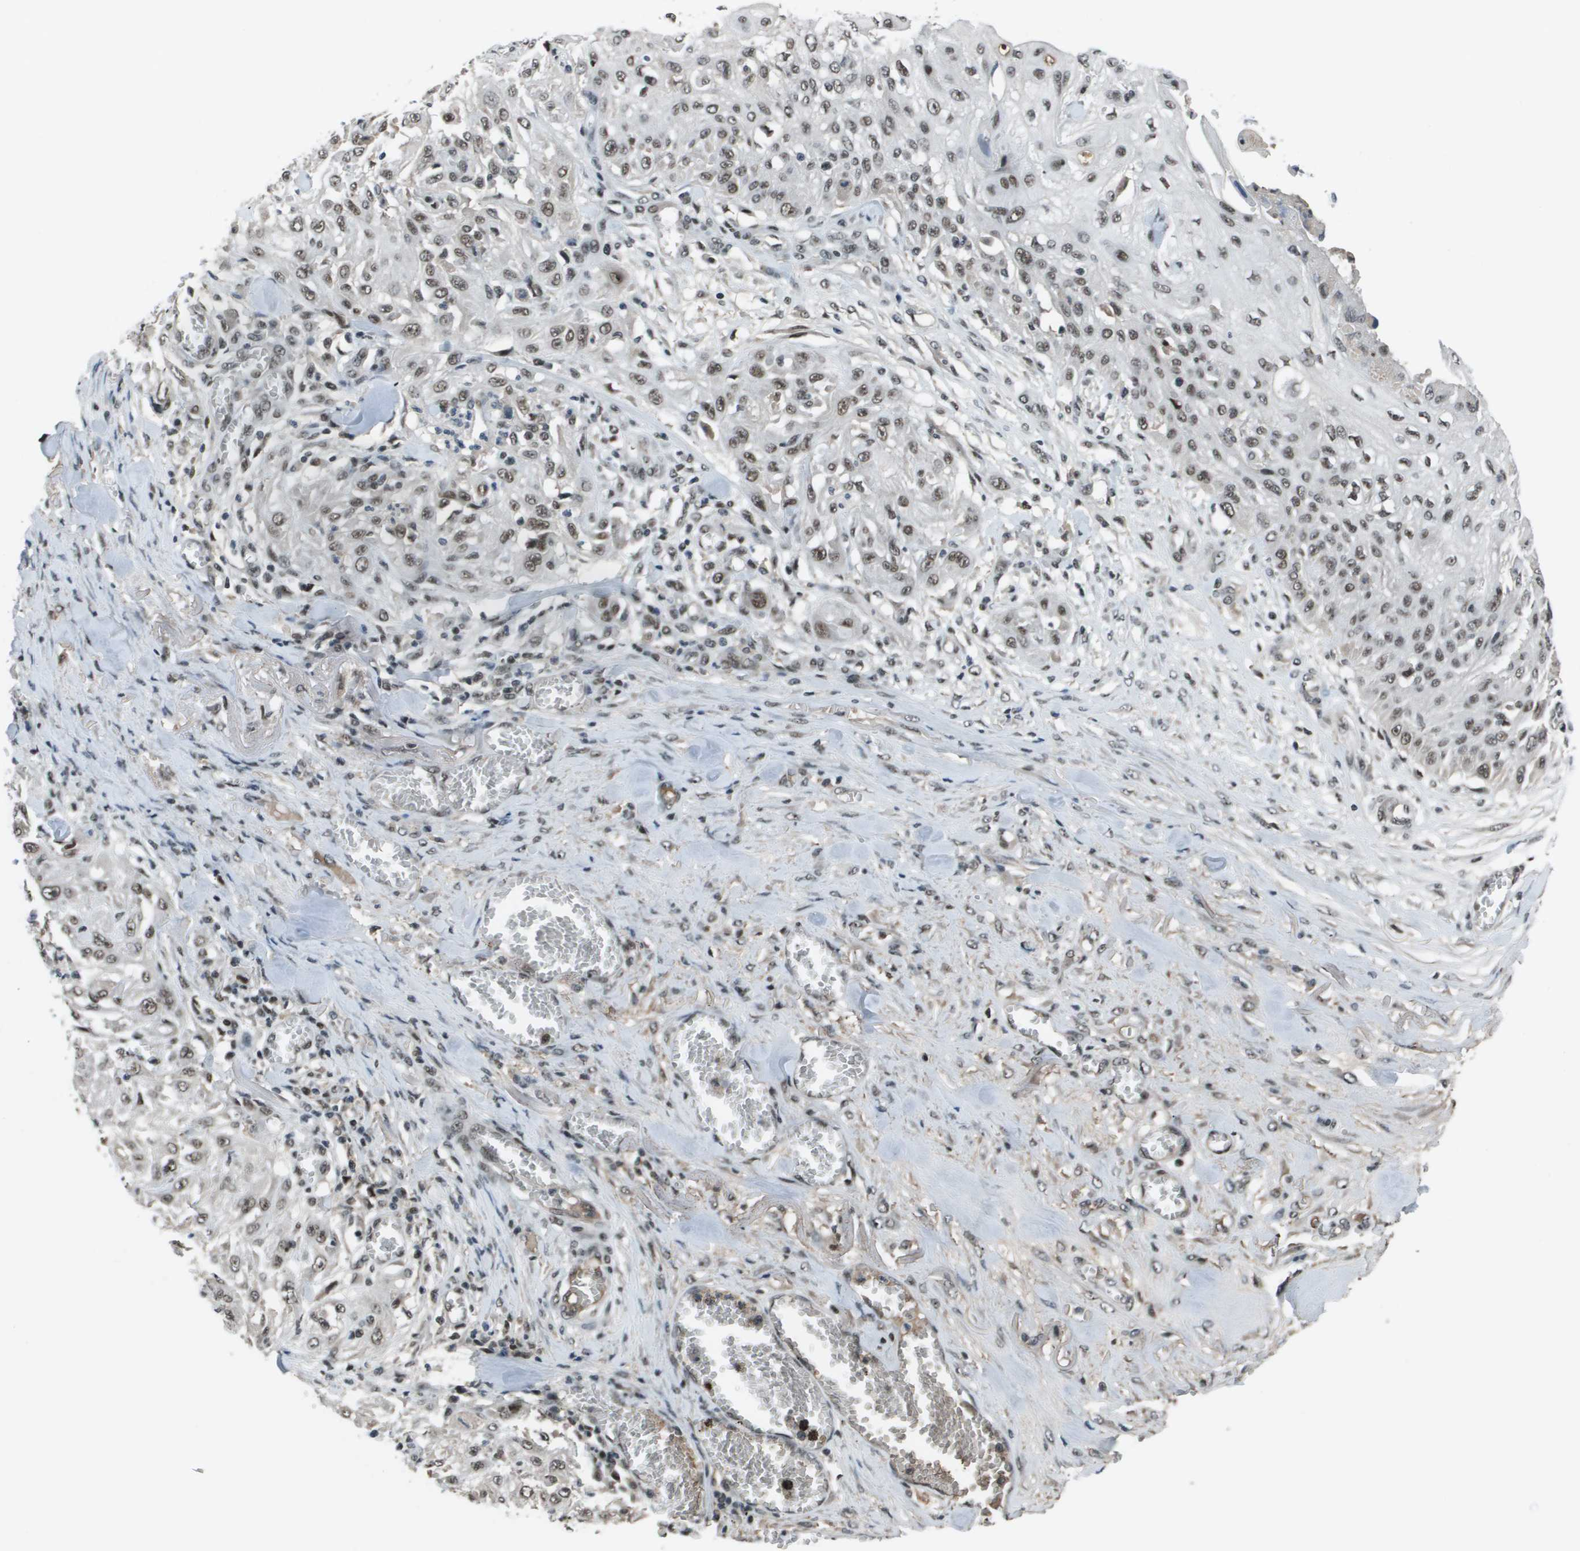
{"staining": {"intensity": "moderate", "quantity": ">75%", "location": "nuclear"}, "tissue": "skin cancer", "cell_type": "Tumor cells", "image_type": "cancer", "snomed": [{"axis": "morphology", "description": "Squamous cell carcinoma, NOS"}, {"axis": "morphology", "description": "Squamous cell carcinoma, metastatic, NOS"}, {"axis": "topography", "description": "Skin"}, {"axis": "topography", "description": "Lymph node"}], "caption": "Tumor cells reveal medium levels of moderate nuclear positivity in about >75% of cells in human squamous cell carcinoma (skin). (Brightfield microscopy of DAB IHC at high magnification).", "gene": "THRAP3", "patient": {"sex": "male", "age": 75}}